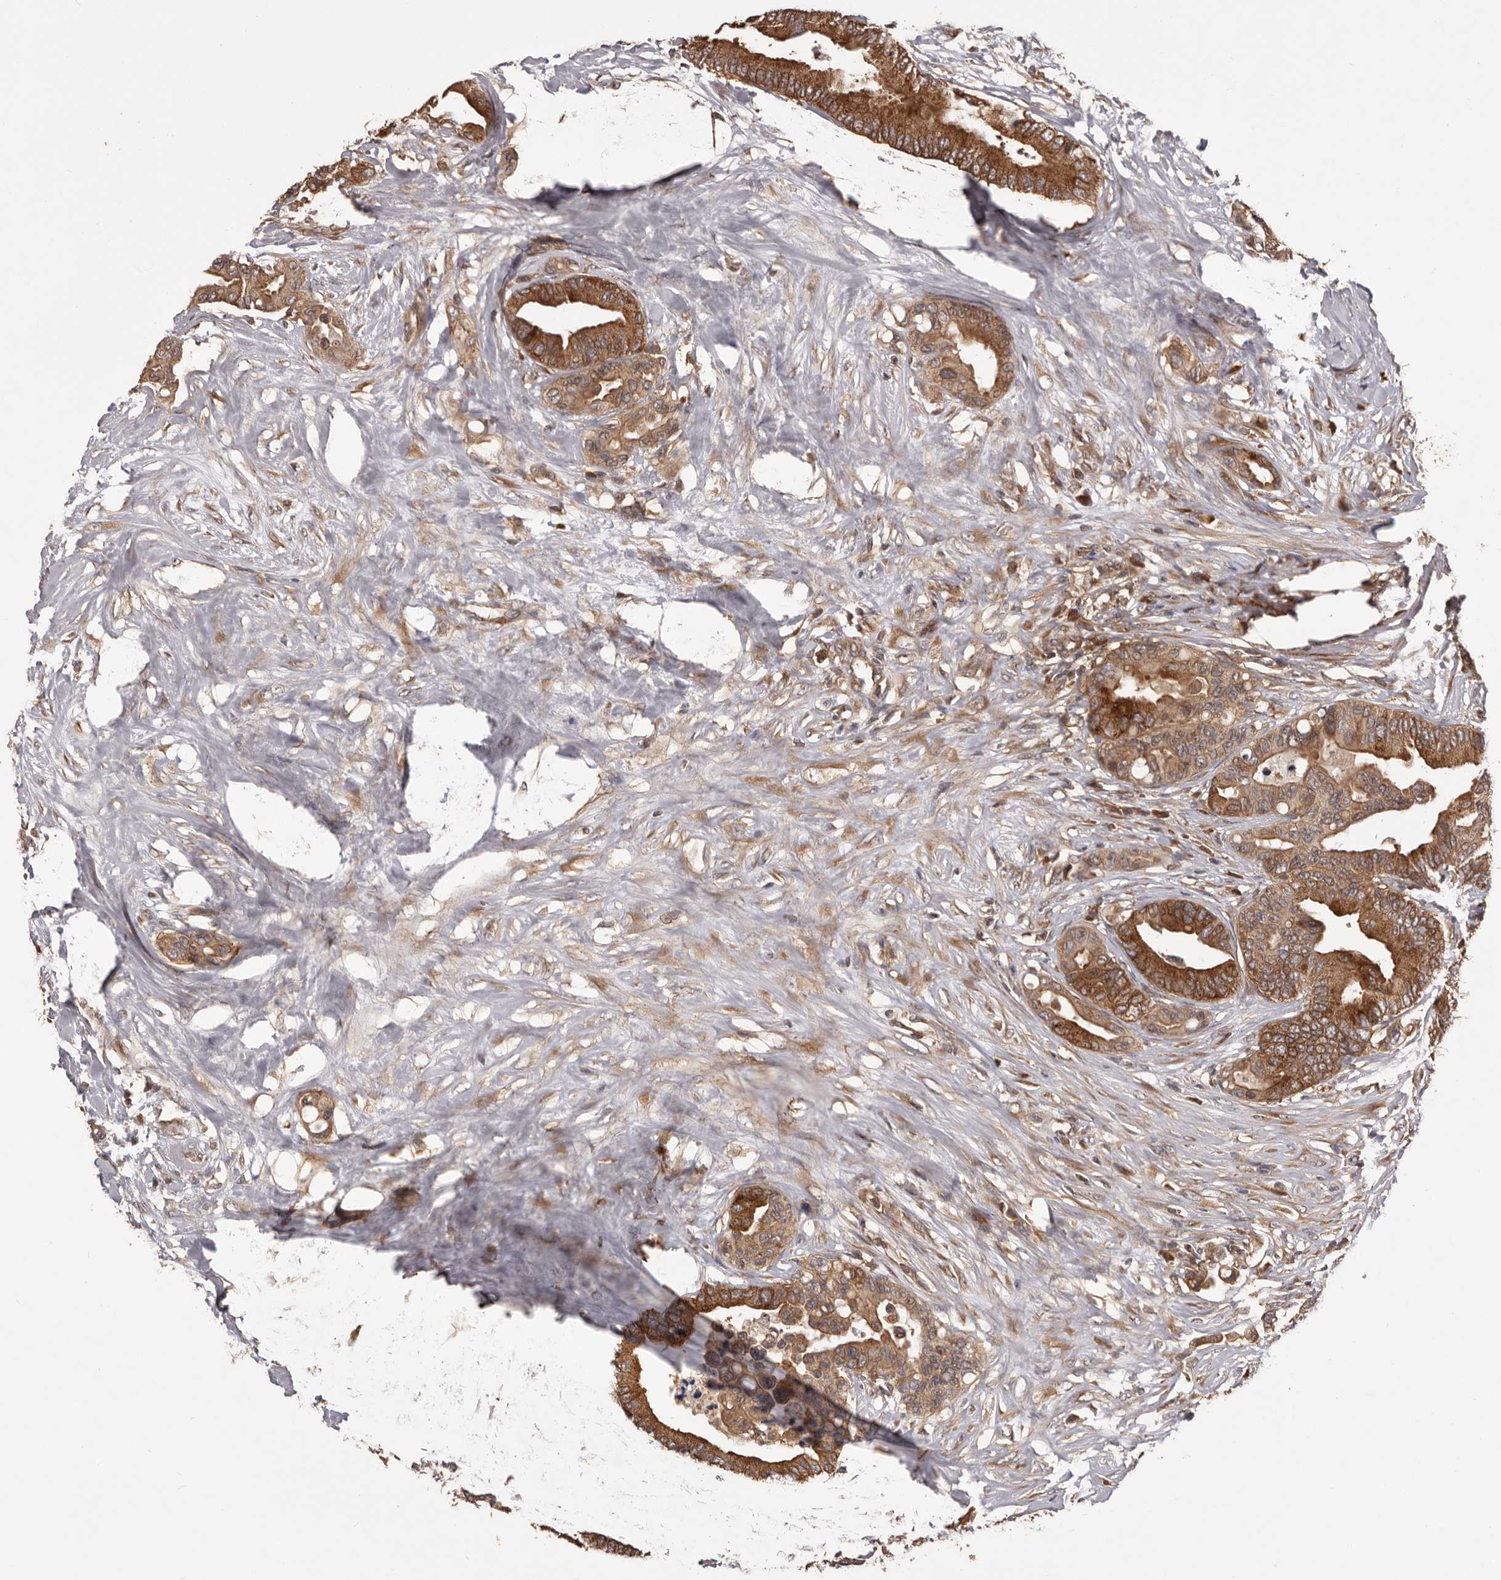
{"staining": {"intensity": "strong", "quantity": ">75%", "location": "cytoplasmic/membranous"}, "tissue": "colorectal cancer", "cell_type": "Tumor cells", "image_type": "cancer", "snomed": [{"axis": "morphology", "description": "Adenocarcinoma, NOS"}, {"axis": "topography", "description": "Colon"}], "caption": "Colorectal cancer tissue demonstrates strong cytoplasmic/membranous staining in approximately >75% of tumor cells, visualized by immunohistochemistry. (Brightfield microscopy of DAB IHC at high magnification).", "gene": "HBS1L", "patient": {"sex": "male", "age": 82}}